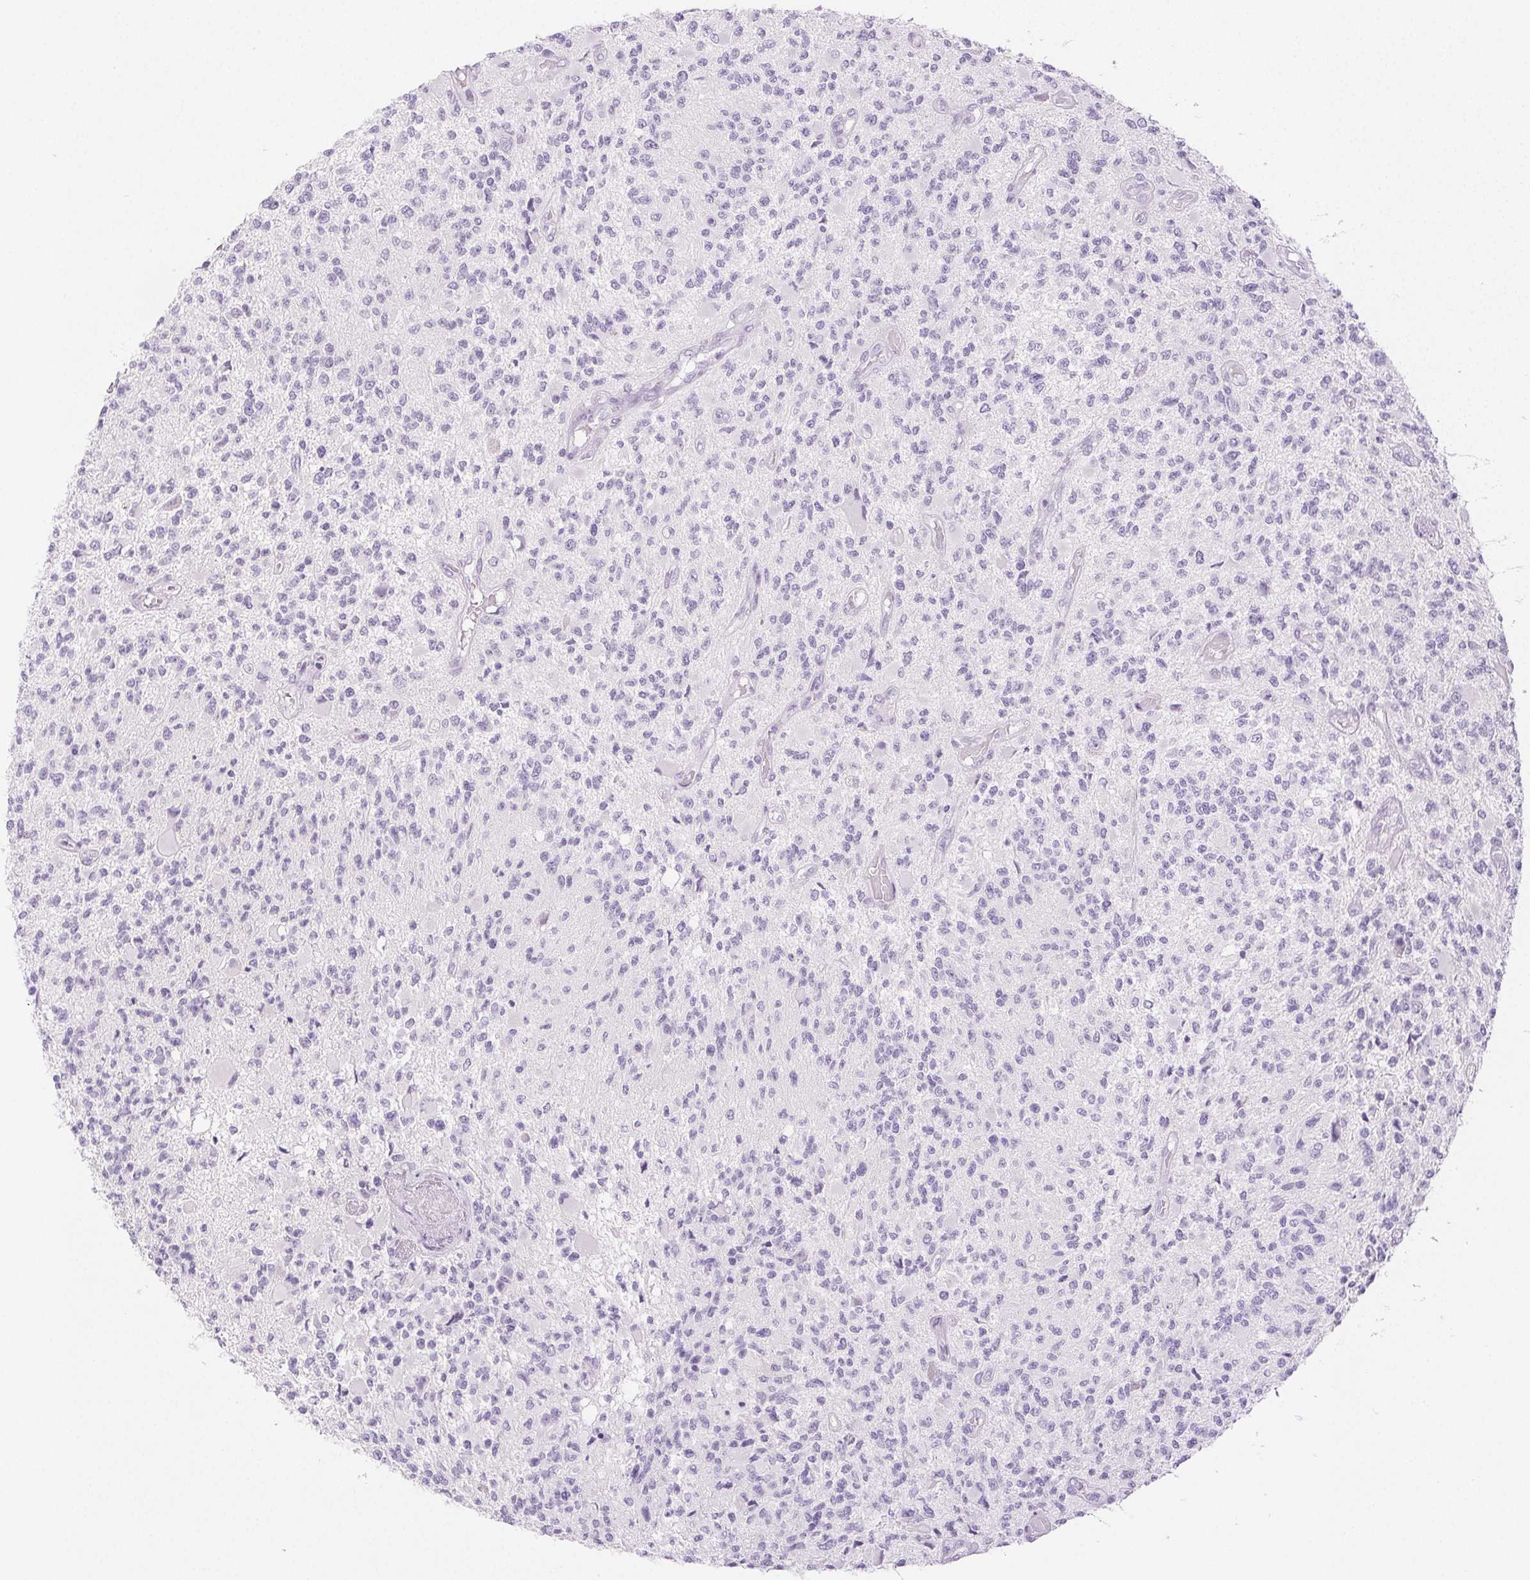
{"staining": {"intensity": "negative", "quantity": "none", "location": "none"}, "tissue": "glioma", "cell_type": "Tumor cells", "image_type": "cancer", "snomed": [{"axis": "morphology", "description": "Glioma, malignant, High grade"}, {"axis": "topography", "description": "Brain"}], "caption": "Immunohistochemistry image of neoplastic tissue: glioma stained with DAB reveals no significant protein expression in tumor cells.", "gene": "SPRR3", "patient": {"sex": "female", "age": 63}}